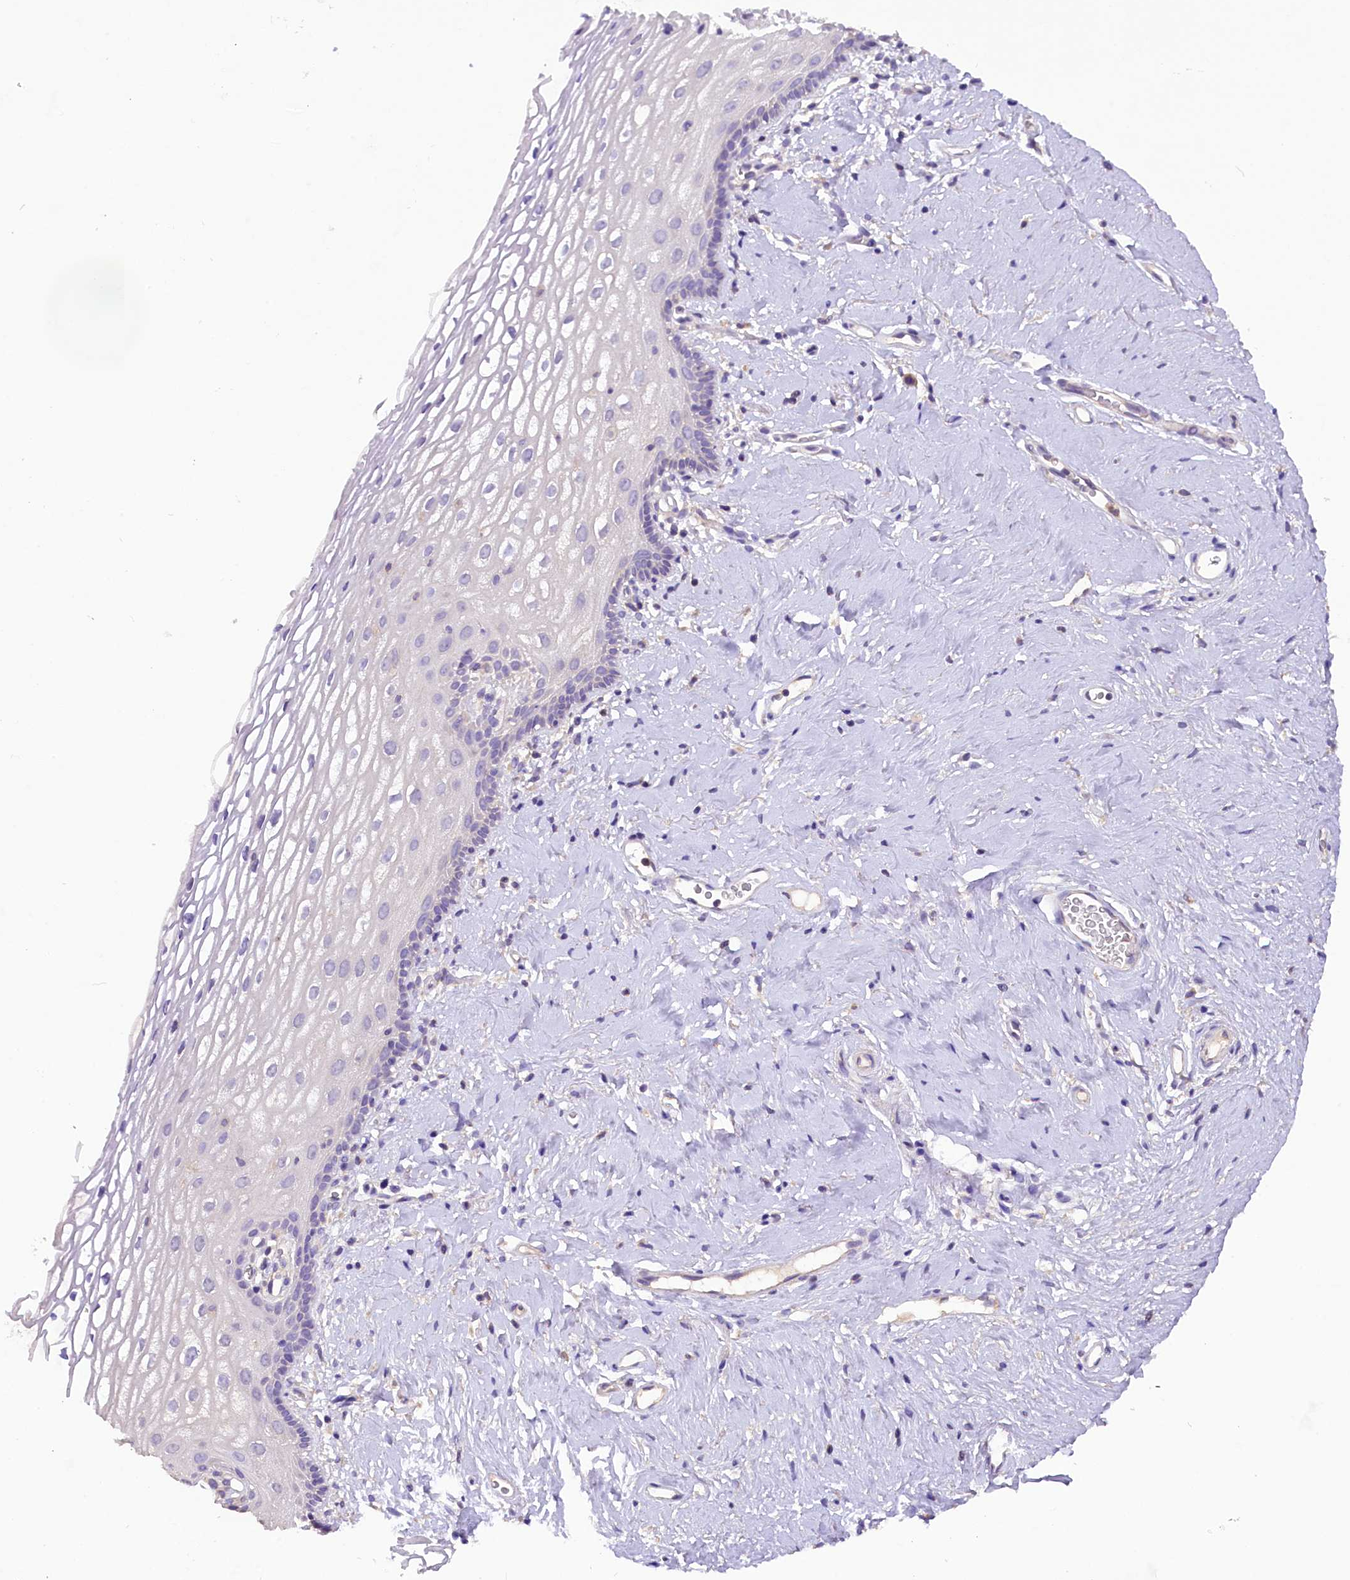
{"staining": {"intensity": "negative", "quantity": "none", "location": "none"}, "tissue": "vagina", "cell_type": "Squamous epithelial cells", "image_type": "normal", "snomed": [{"axis": "morphology", "description": "Normal tissue, NOS"}, {"axis": "morphology", "description": "Adenocarcinoma, NOS"}, {"axis": "topography", "description": "Rectum"}, {"axis": "topography", "description": "Vagina"}], "caption": "DAB immunohistochemical staining of normal human vagina demonstrates no significant expression in squamous epithelial cells.", "gene": "AP3B2", "patient": {"sex": "female", "age": 71}}